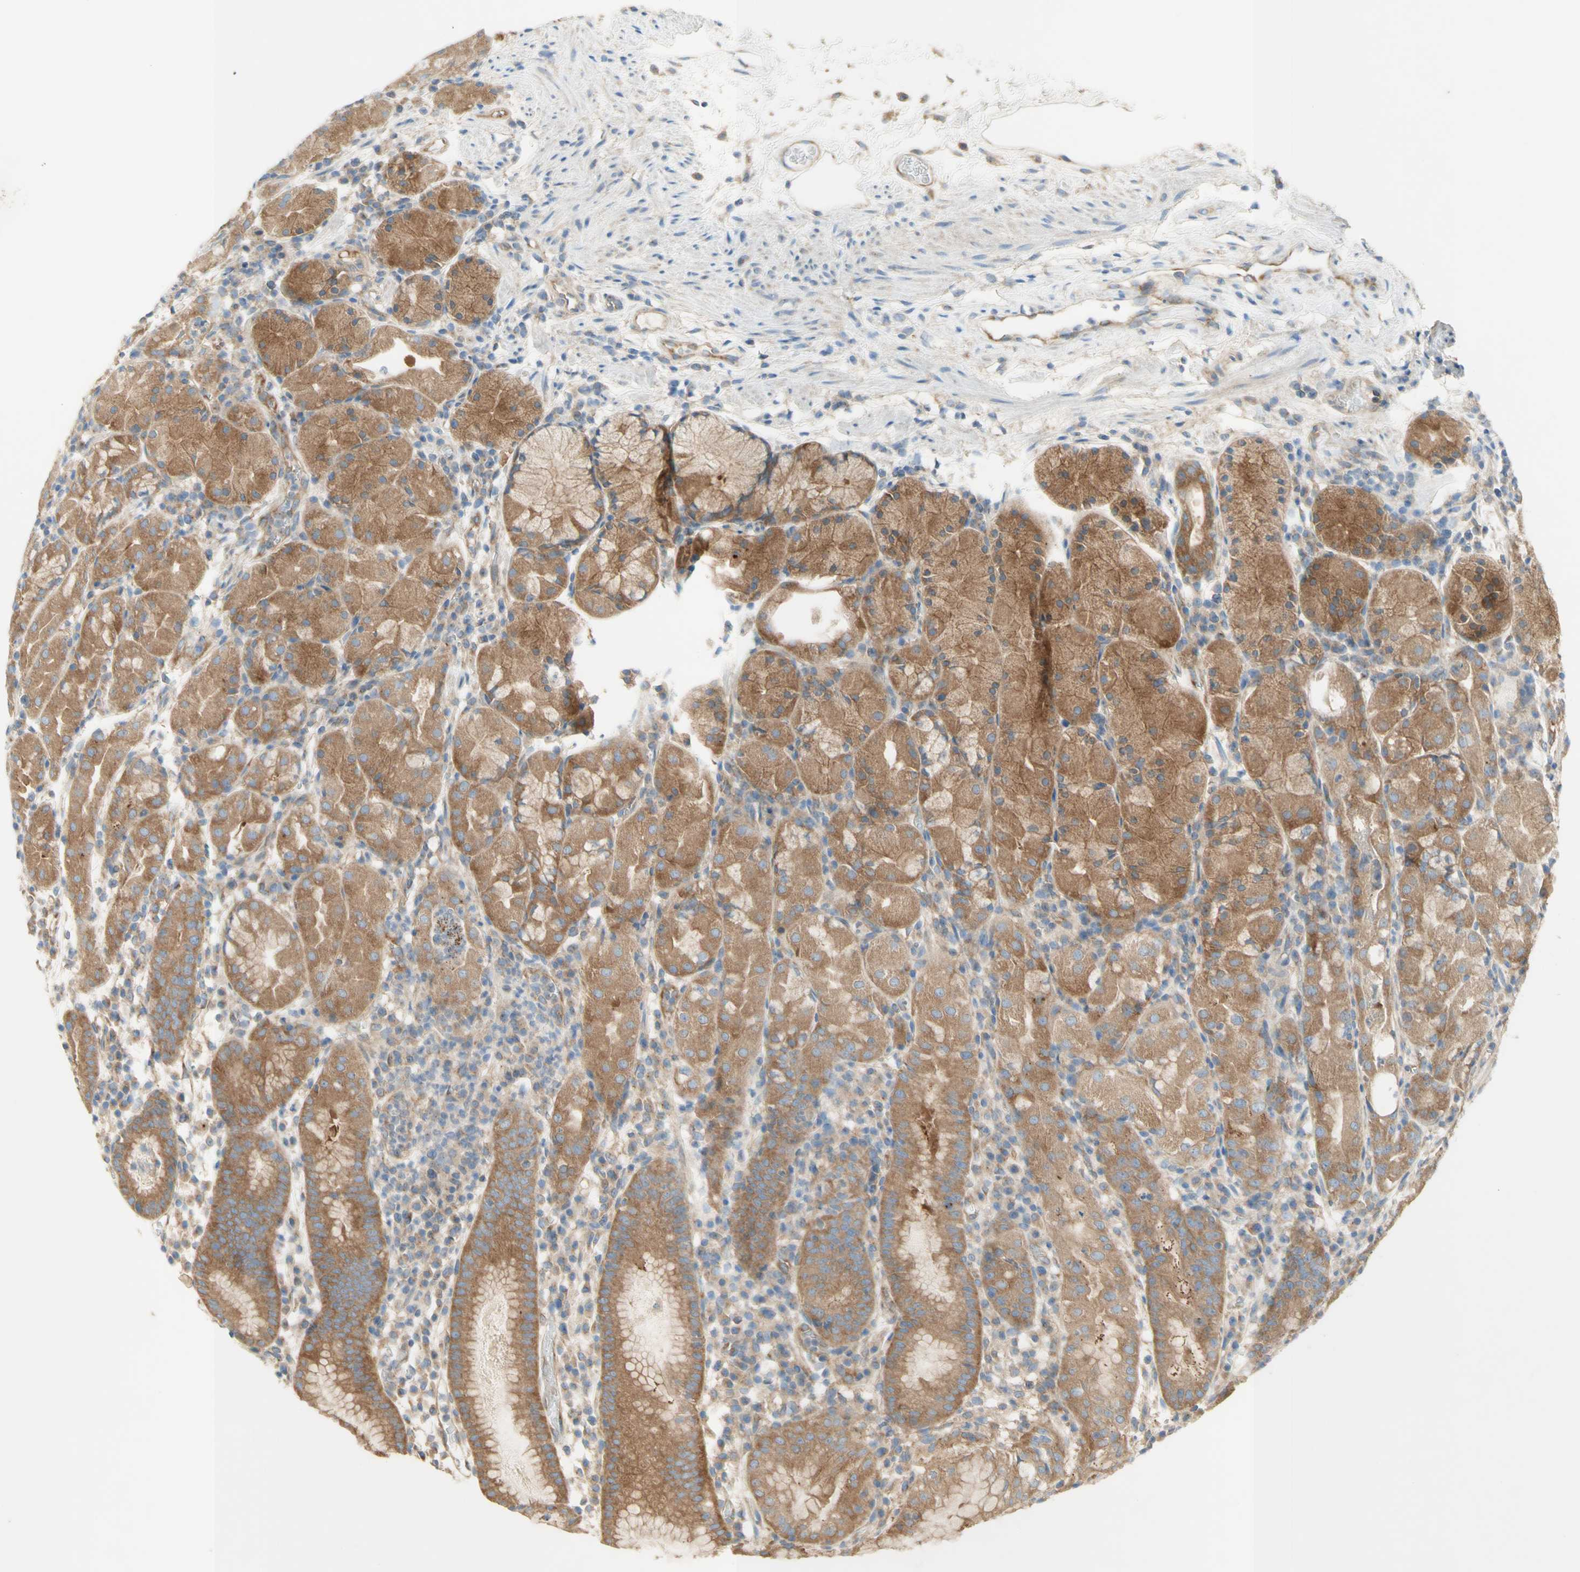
{"staining": {"intensity": "moderate", "quantity": "25%-75%", "location": "cytoplasmic/membranous"}, "tissue": "stomach", "cell_type": "Glandular cells", "image_type": "normal", "snomed": [{"axis": "morphology", "description": "Normal tissue, NOS"}, {"axis": "topography", "description": "Stomach"}, {"axis": "topography", "description": "Stomach, lower"}], "caption": "Glandular cells display medium levels of moderate cytoplasmic/membranous positivity in approximately 25%-75% of cells in benign stomach.", "gene": "DYNC1H1", "patient": {"sex": "female", "age": 75}}